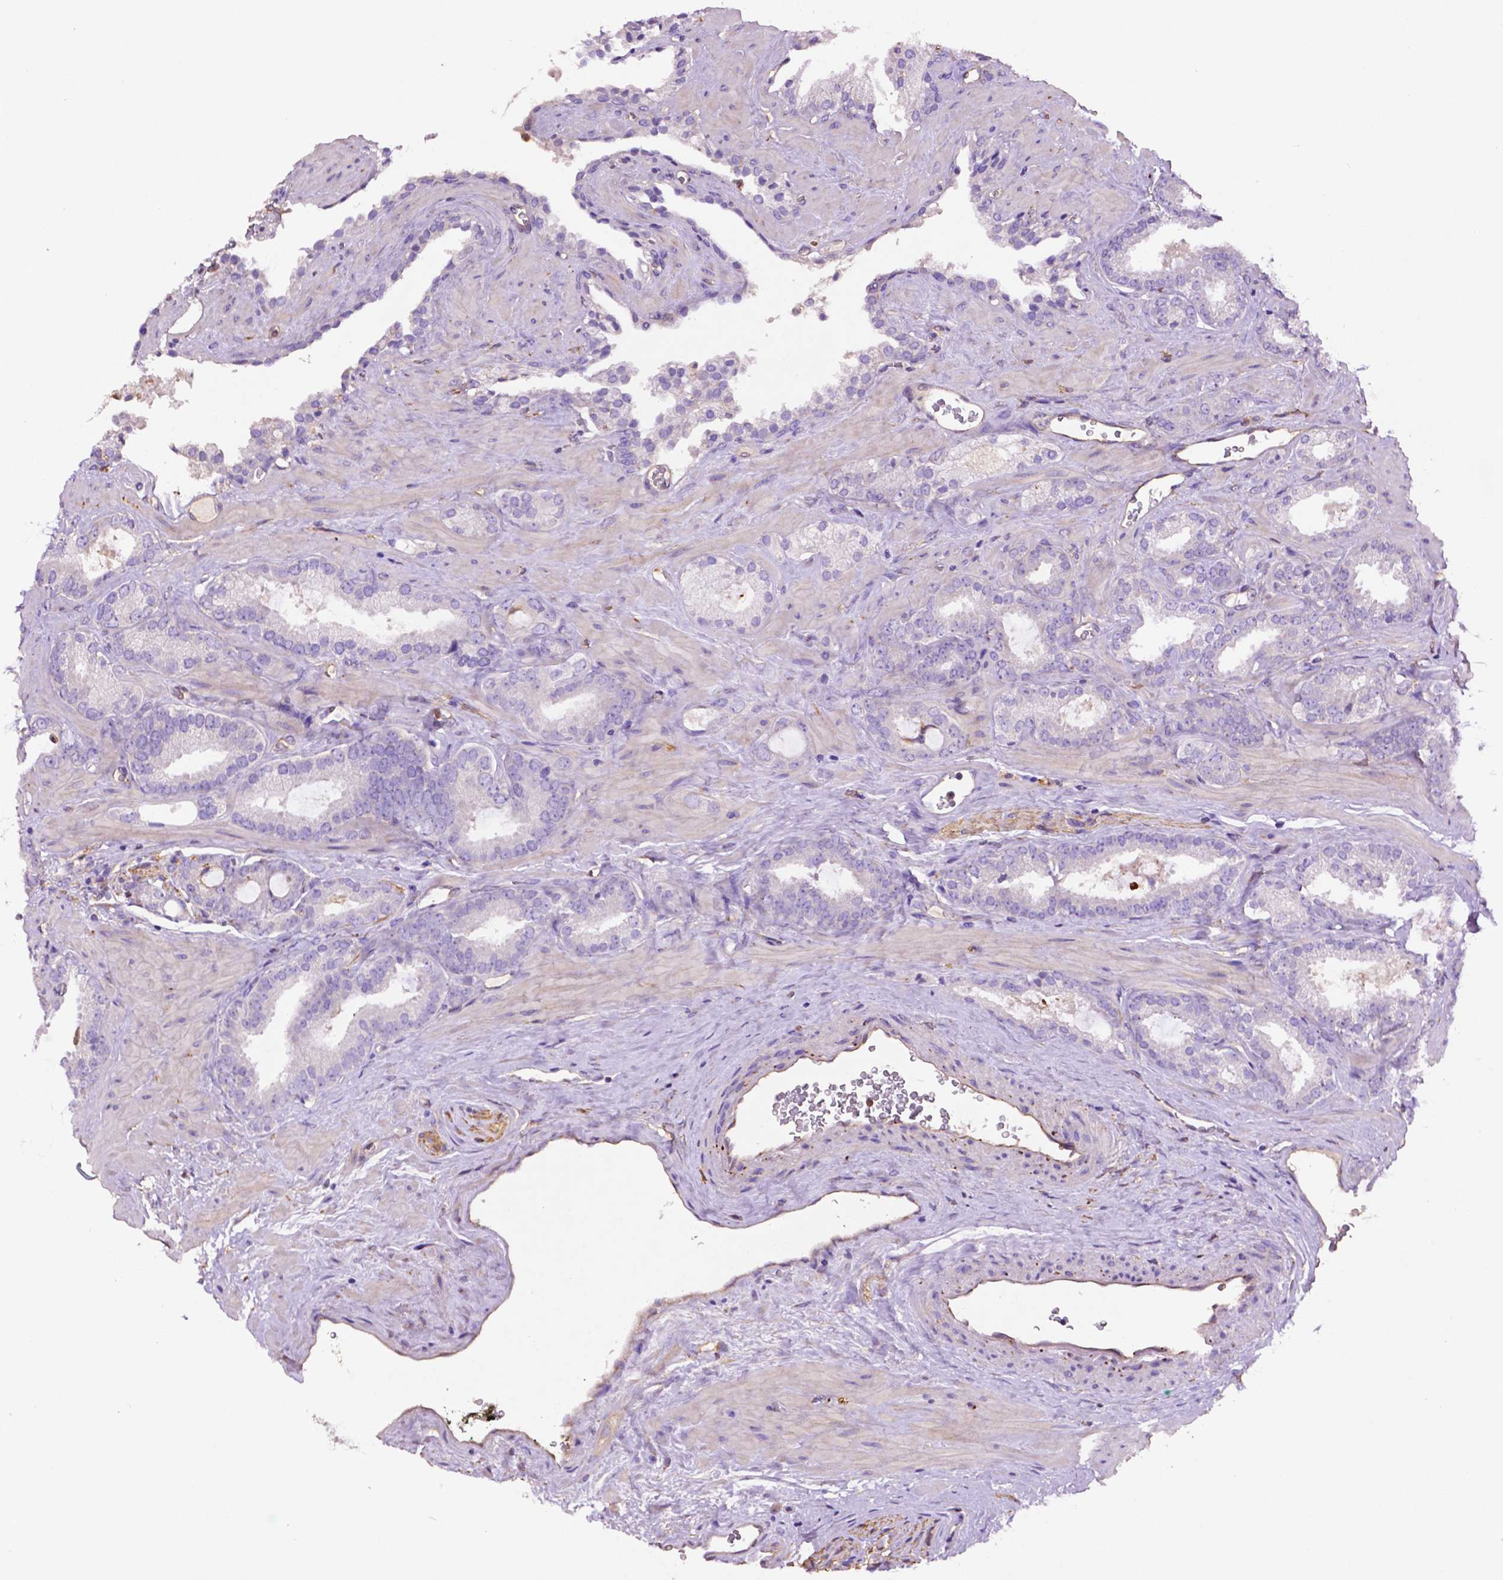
{"staining": {"intensity": "negative", "quantity": "none", "location": "none"}, "tissue": "prostate cancer", "cell_type": "Tumor cells", "image_type": "cancer", "snomed": [{"axis": "morphology", "description": "Adenocarcinoma, Low grade"}, {"axis": "topography", "description": "Prostate"}], "caption": "Tumor cells are negative for protein expression in human prostate cancer (low-grade adenocarcinoma). (Immunohistochemistry, brightfield microscopy, high magnification).", "gene": "GDPD5", "patient": {"sex": "male", "age": 62}}